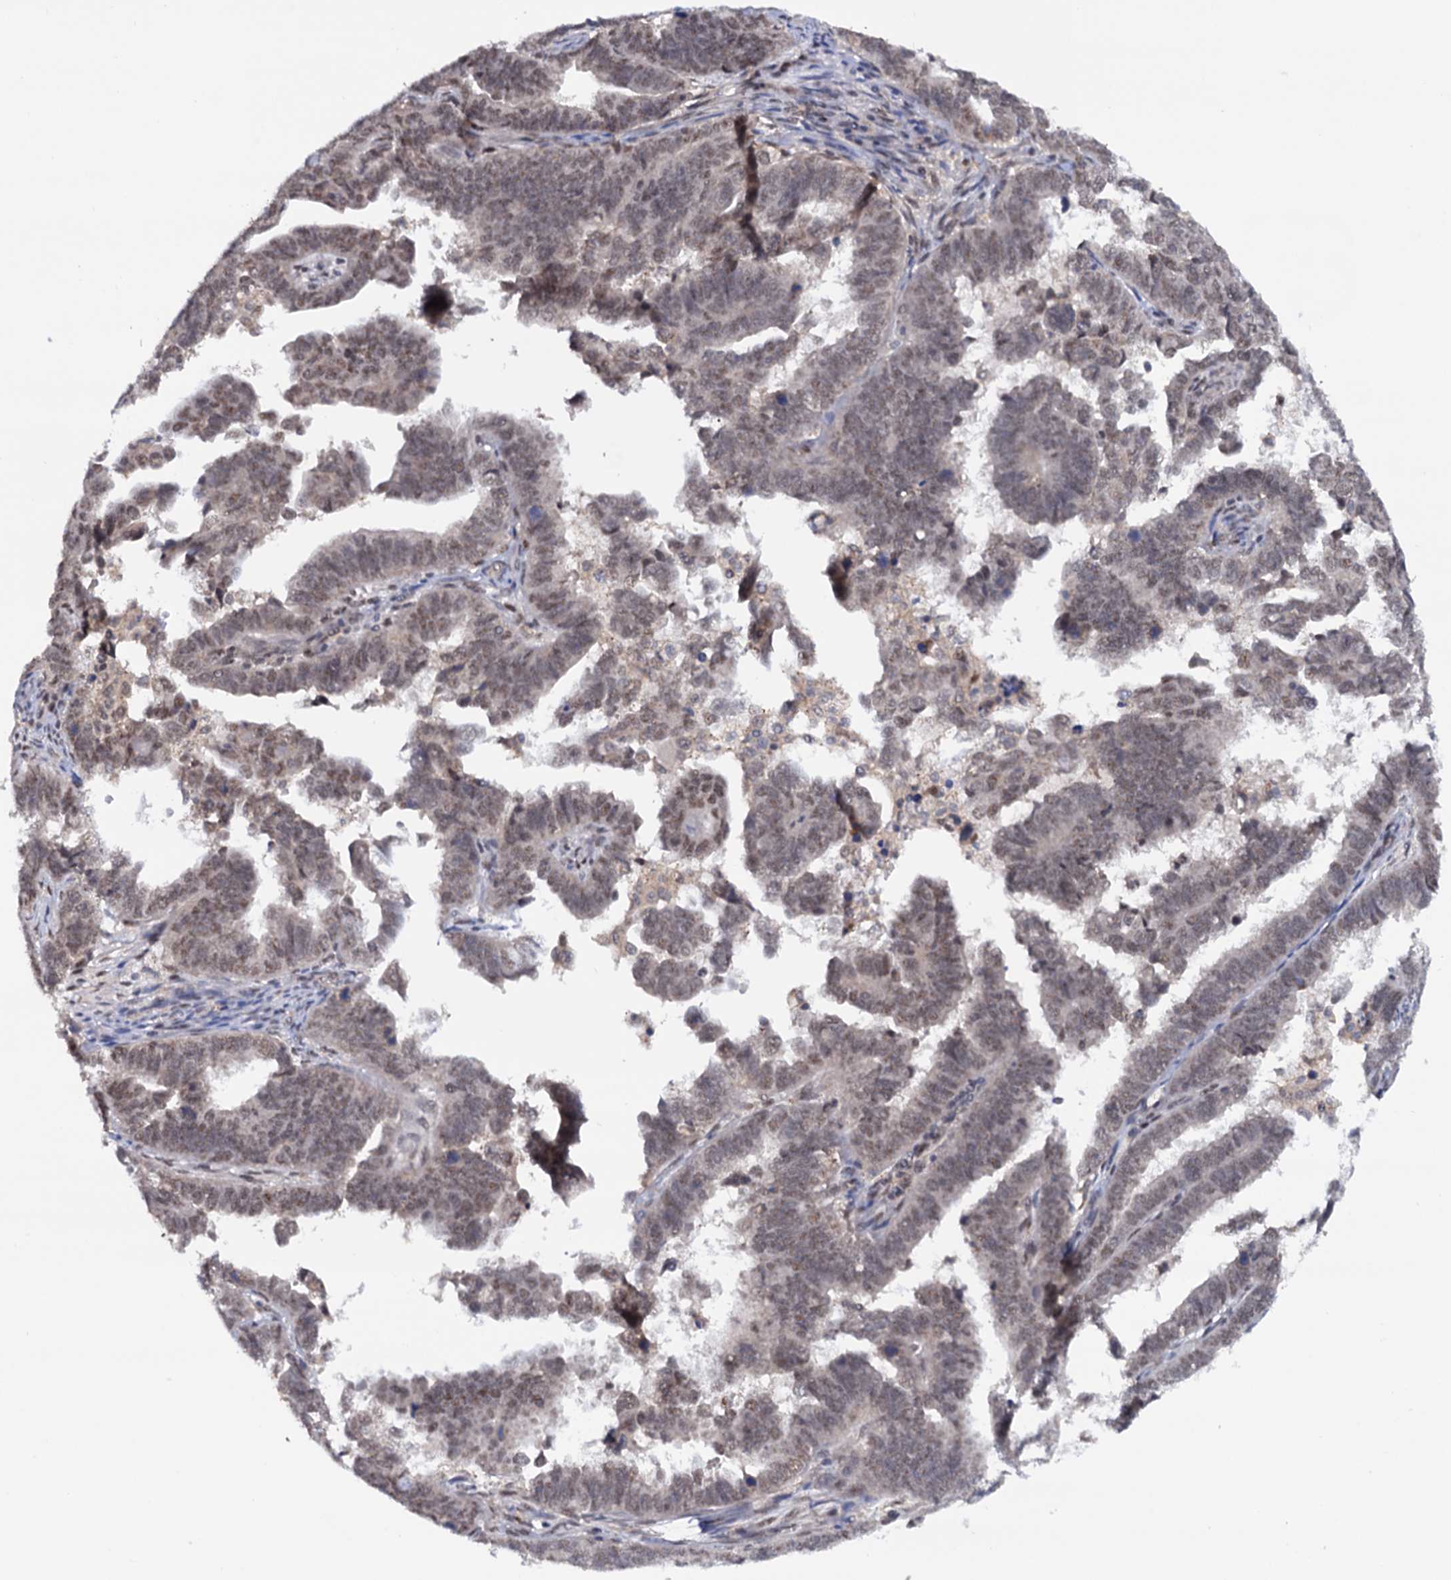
{"staining": {"intensity": "weak", "quantity": "<25%", "location": "nuclear"}, "tissue": "endometrial cancer", "cell_type": "Tumor cells", "image_type": "cancer", "snomed": [{"axis": "morphology", "description": "Adenocarcinoma, NOS"}, {"axis": "topography", "description": "Endometrium"}], "caption": "Tumor cells are negative for brown protein staining in endometrial cancer. The staining is performed using DAB (3,3'-diaminobenzidine) brown chromogen with nuclei counter-stained in using hematoxylin.", "gene": "TBC1D12", "patient": {"sex": "female", "age": 75}}